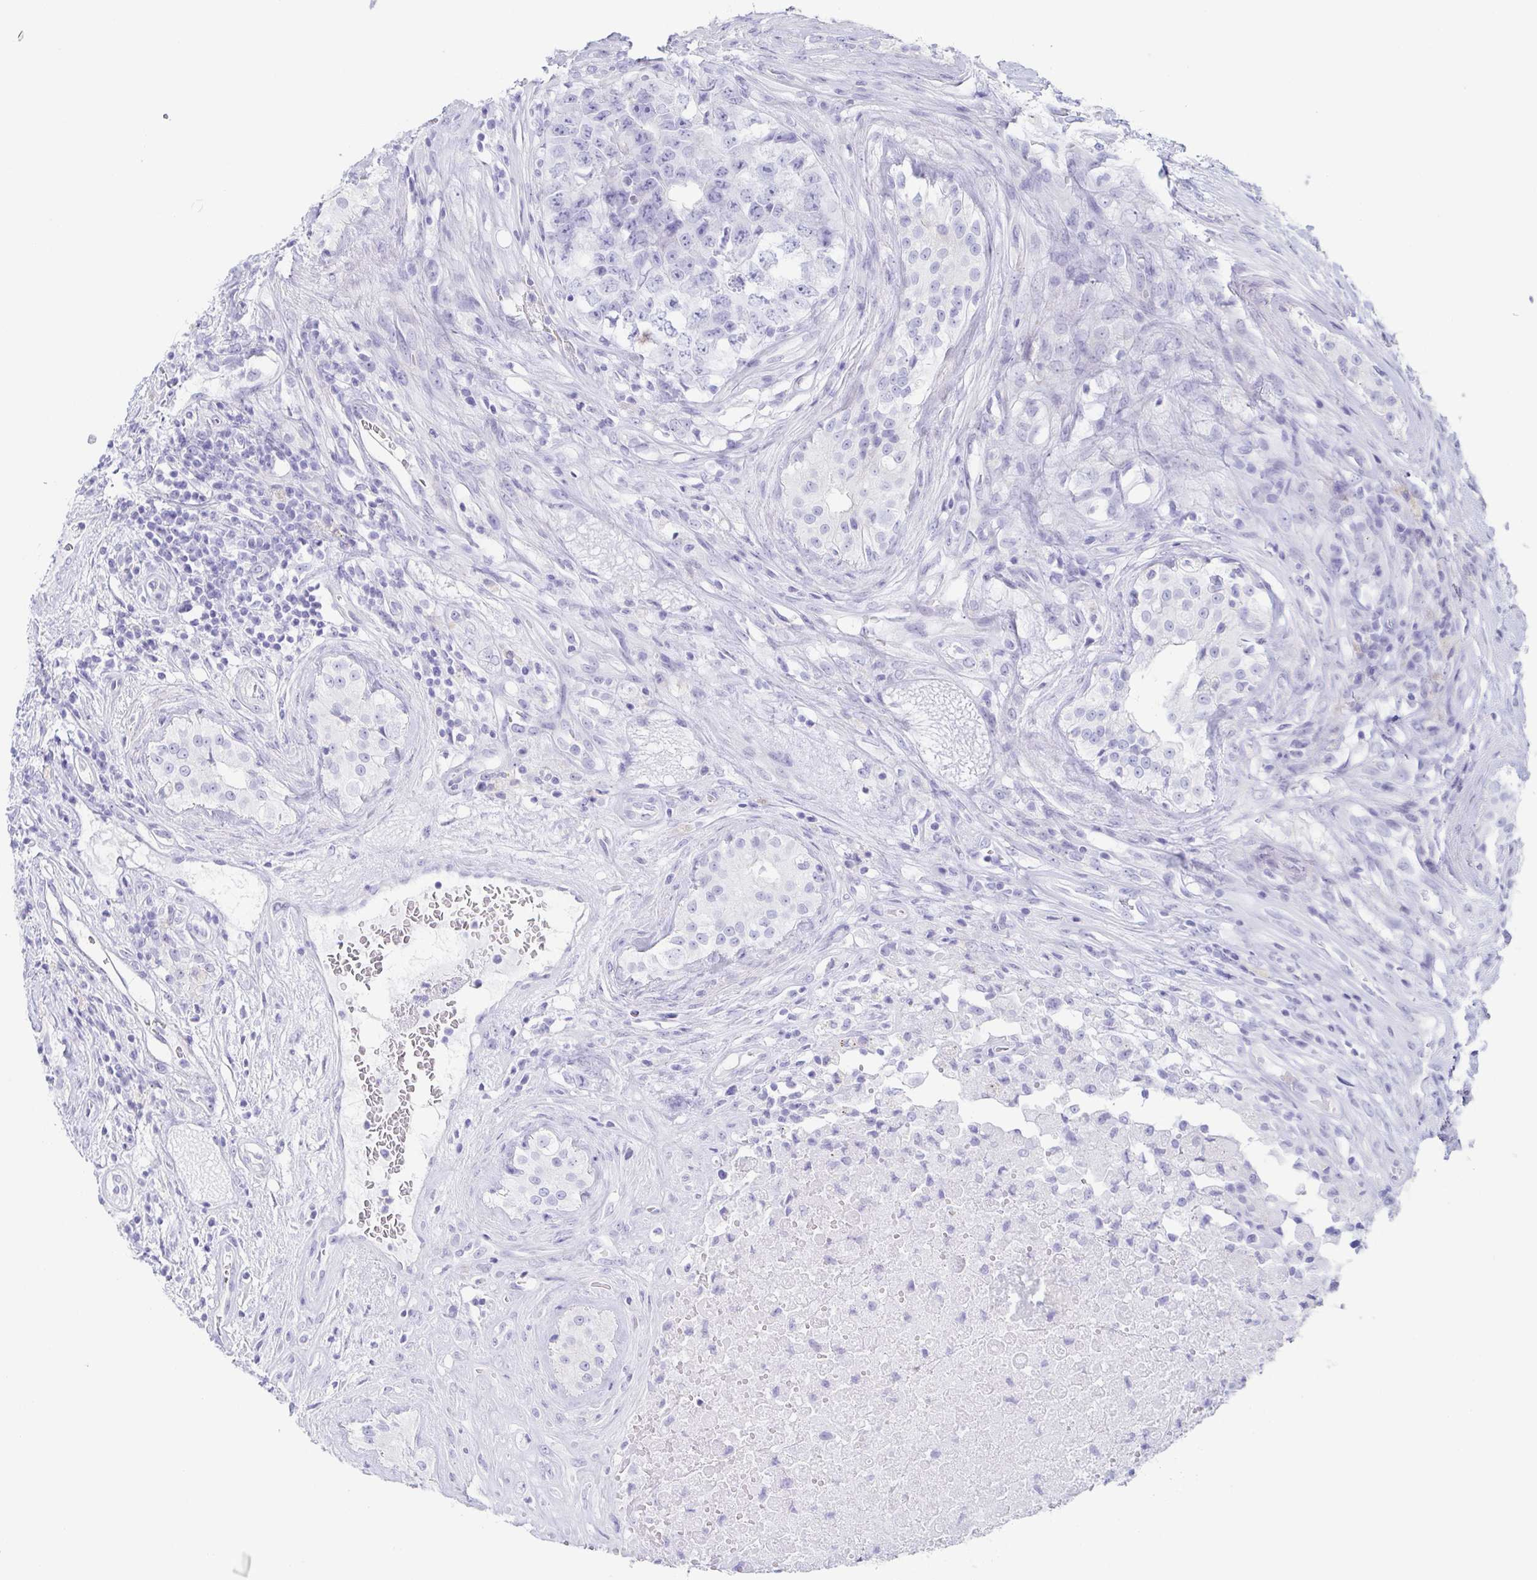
{"staining": {"intensity": "negative", "quantity": "none", "location": "none"}, "tissue": "testis cancer", "cell_type": "Tumor cells", "image_type": "cancer", "snomed": [{"axis": "morphology", "description": "Carcinoma, Embryonal, NOS"}, {"axis": "topography", "description": "Testis"}], "caption": "The image demonstrates no significant expression in tumor cells of embryonal carcinoma (testis).", "gene": "PRR4", "patient": {"sex": "male", "age": 24}}